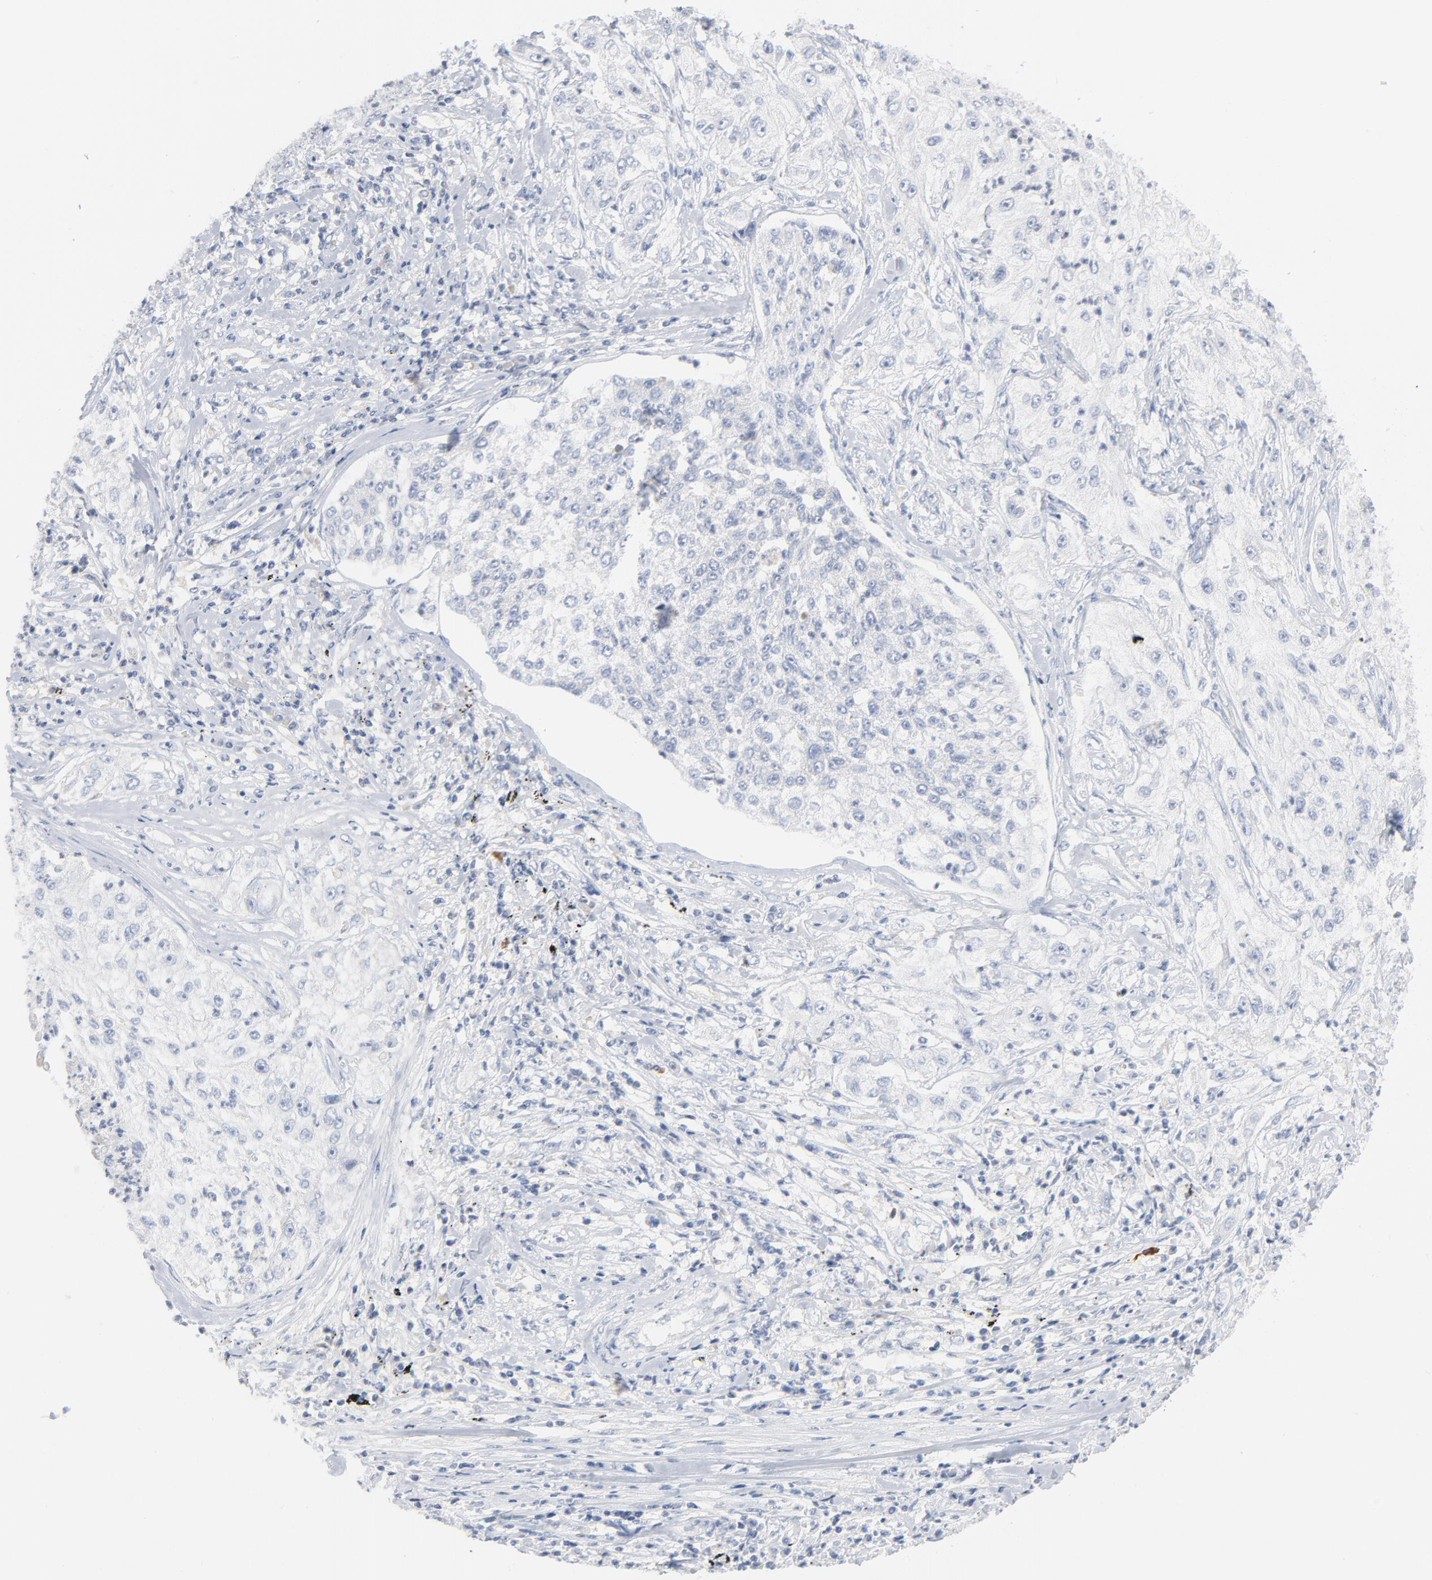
{"staining": {"intensity": "negative", "quantity": "none", "location": "none"}, "tissue": "lung cancer", "cell_type": "Tumor cells", "image_type": "cancer", "snomed": [{"axis": "morphology", "description": "Inflammation, NOS"}, {"axis": "morphology", "description": "Squamous cell carcinoma, NOS"}, {"axis": "topography", "description": "Lymph node"}, {"axis": "topography", "description": "Soft tissue"}, {"axis": "topography", "description": "Lung"}], "caption": "A high-resolution histopathology image shows immunohistochemistry staining of lung cancer, which exhibits no significant expression in tumor cells.", "gene": "PTK2B", "patient": {"sex": "male", "age": 66}}